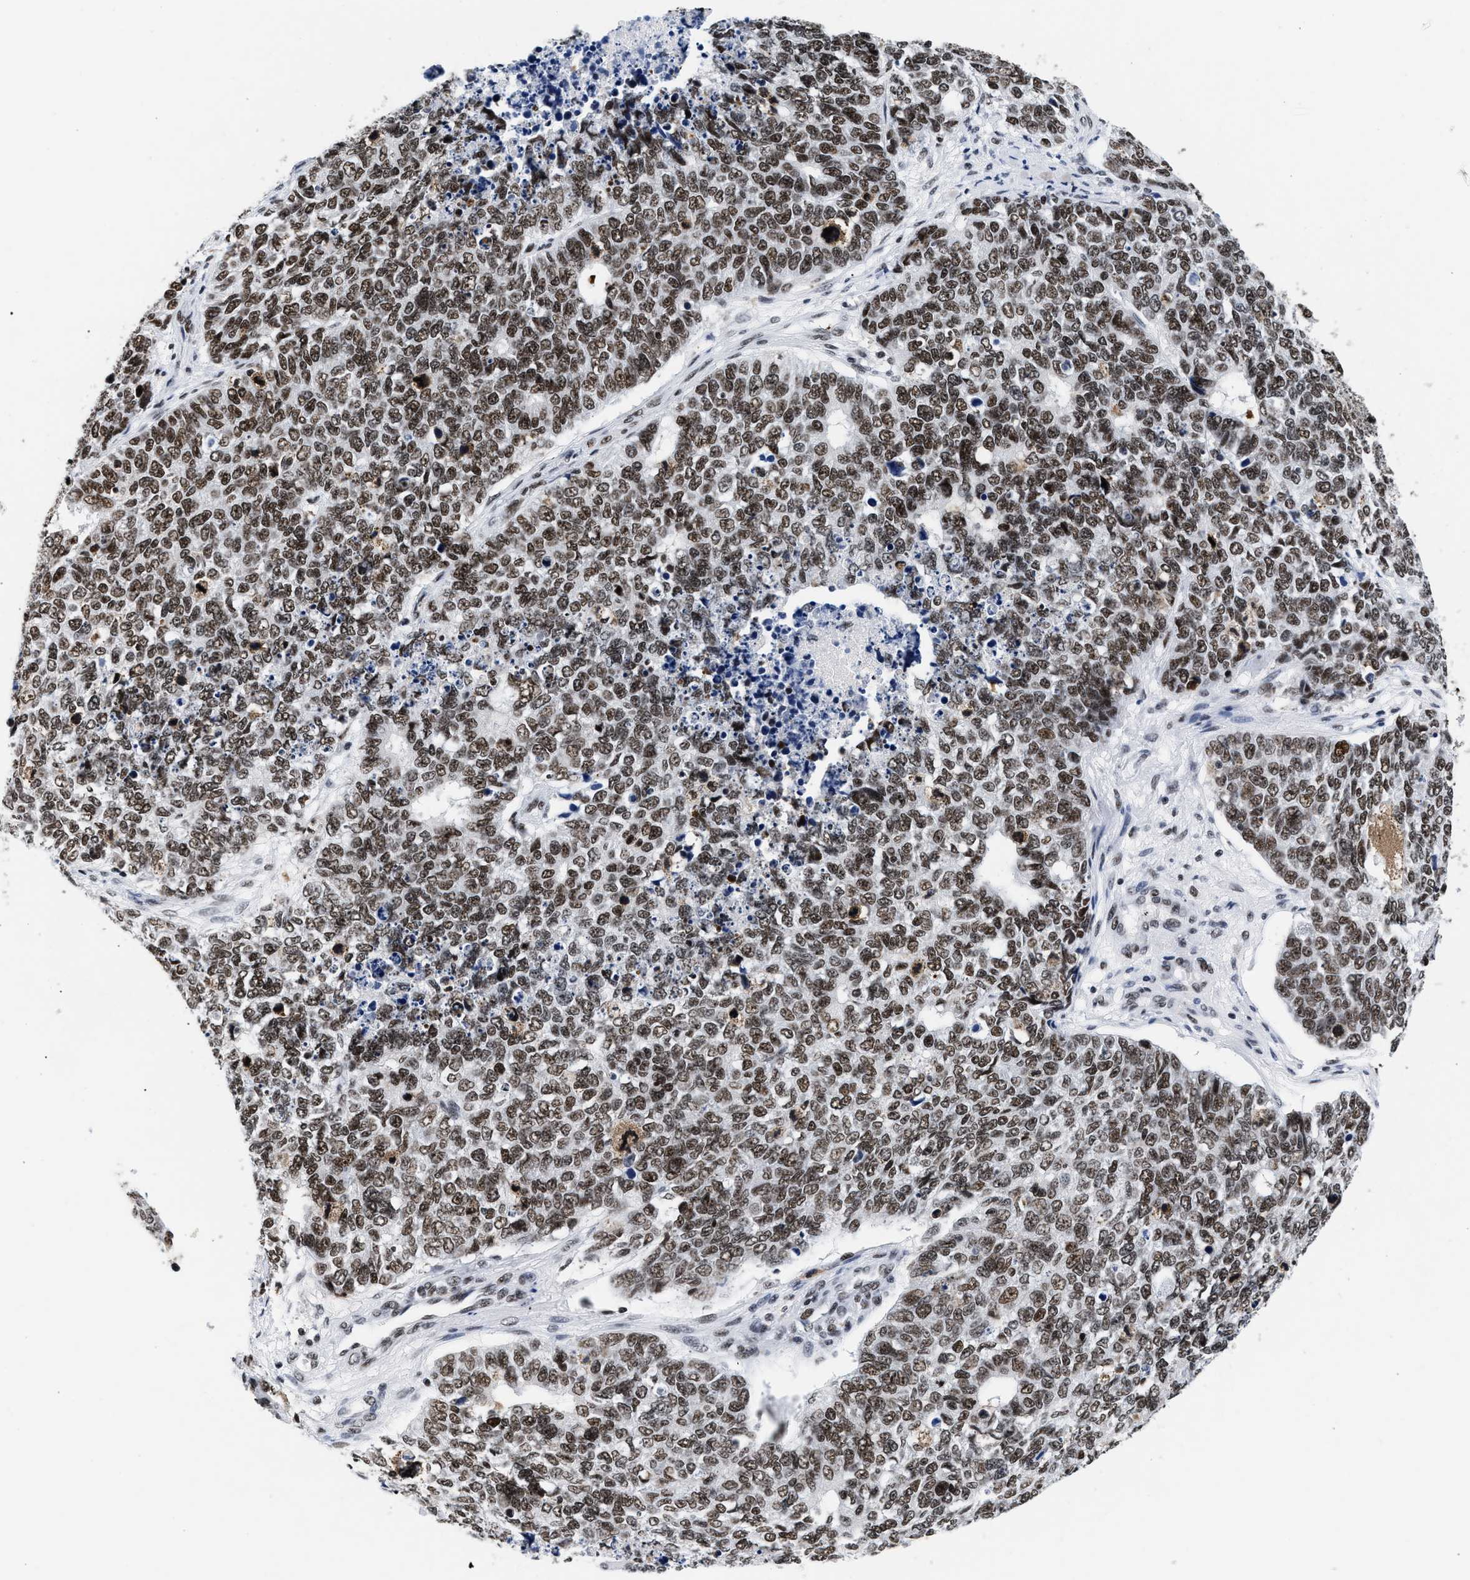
{"staining": {"intensity": "strong", "quantity": ">75%", "location": "nuclear"}, "tissue": "cervical cancer", "cell_type": "Tumor cells", "image_type": "cancer", "snomed": [{"axis": "morphology", "description": "Squamous cell carcinoma, NOS"}, {"axis": "topography", "description": "Cervix"}], "caption": "Immunohistochemistry (DAB) staining of cervical squamous cell carcinoma demonstrates strong nuclear protein expression in approximately >75% of tumor cells. The protein of interest is shown in brown color, while the nuclei are stained blue.", "gene": "RAD21", "patient": {"sex": "female", "age": 63}}